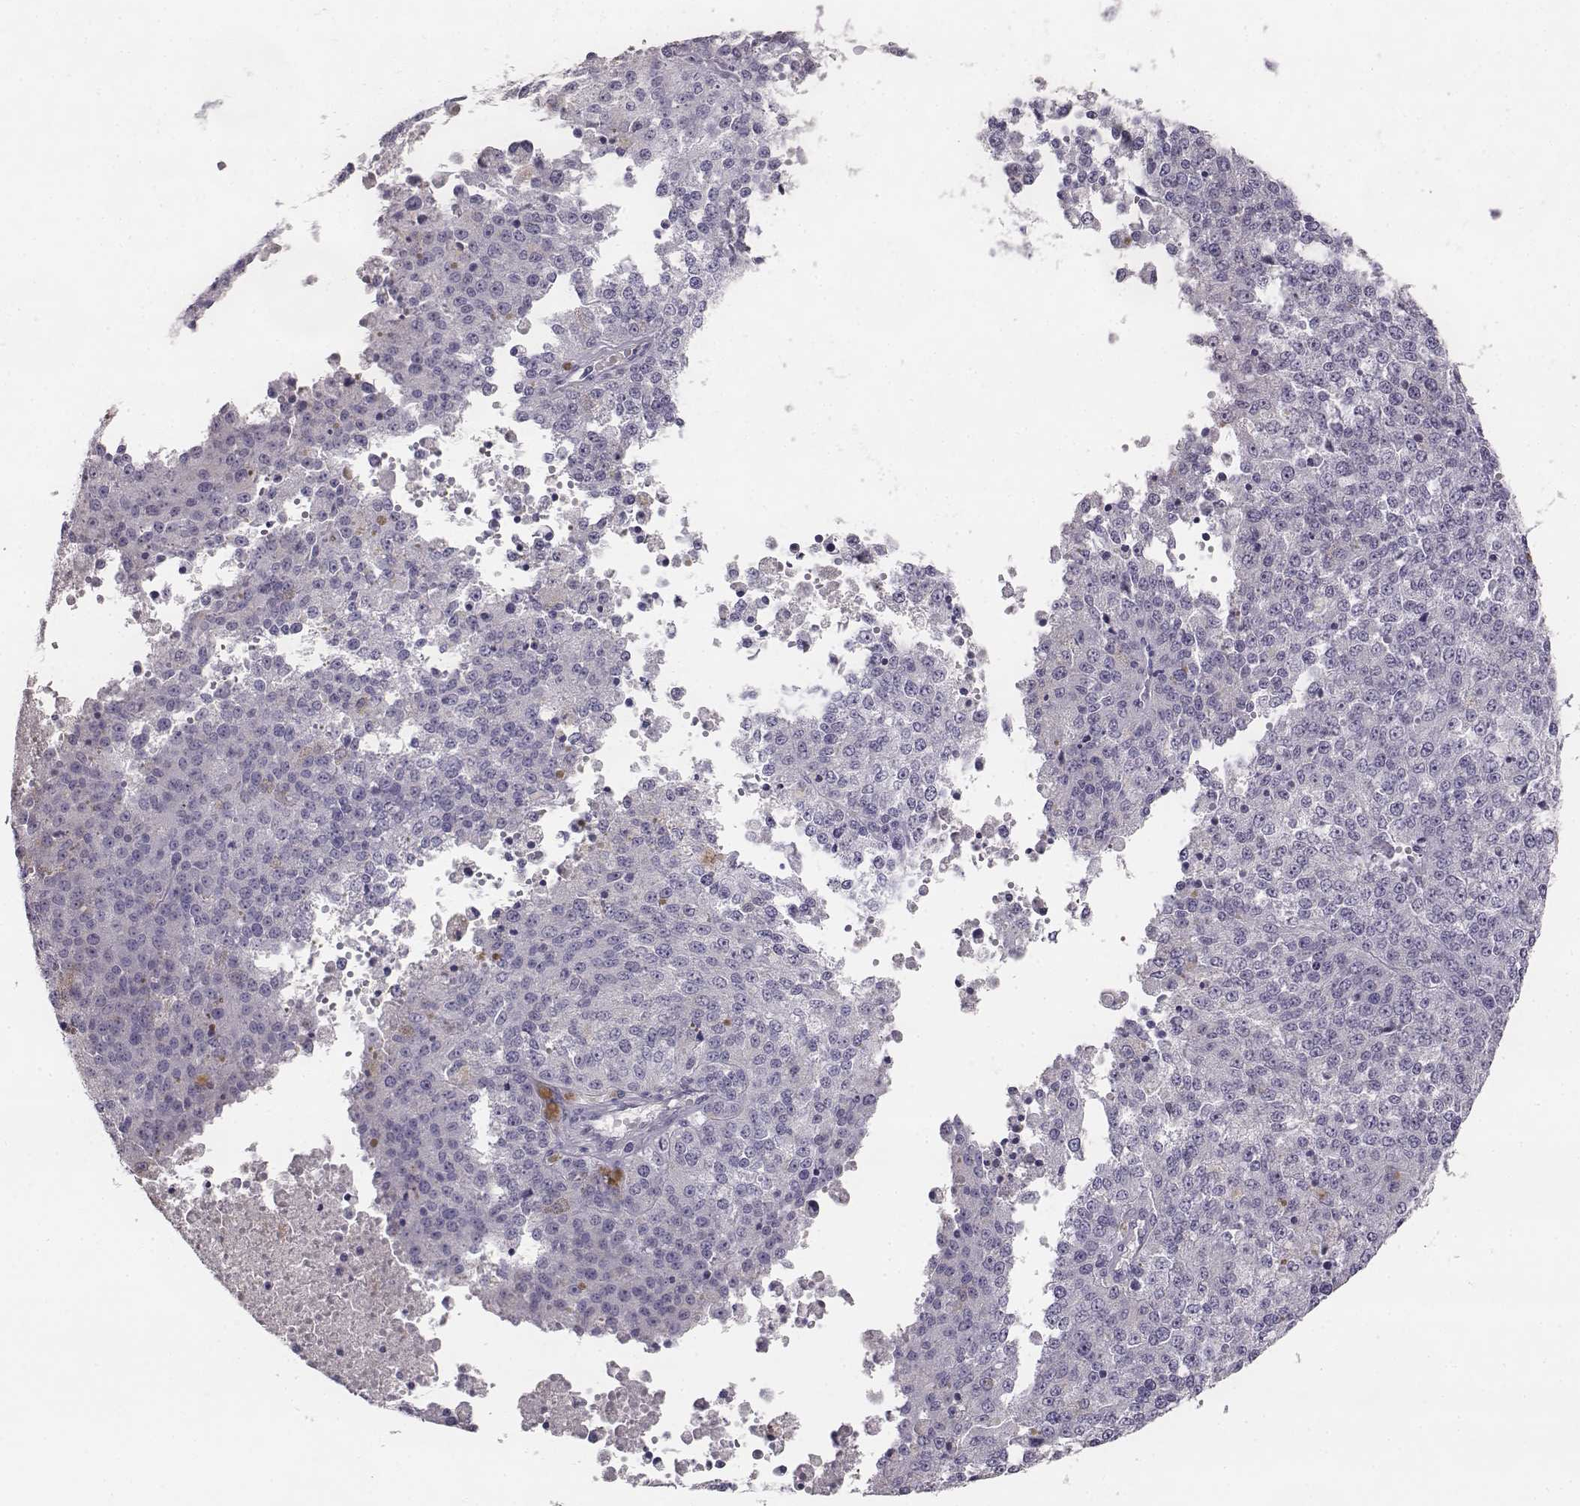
{"staining": {"intensity": "negative", "quantity": "none", "location": "none"}, "tissue": "melanoma", "cell_type": "Tumor cells", "image_type": "cancer", "snomed": [{"axis": "morphology", "description": "Malignant melanoma, Metastatic site"}, {"axis": "topography", "description": "Lymph node"}], "caption": "The photomicrograph demonstrates no staining of tumor cells in malignant melanoma (metastatic site). The staining is performed using DAB brown chromogen with nuclei counter-stained in using hematoxylin.", "gene": "NPTXR", "patient": {"sex": "female", "age": 64}}